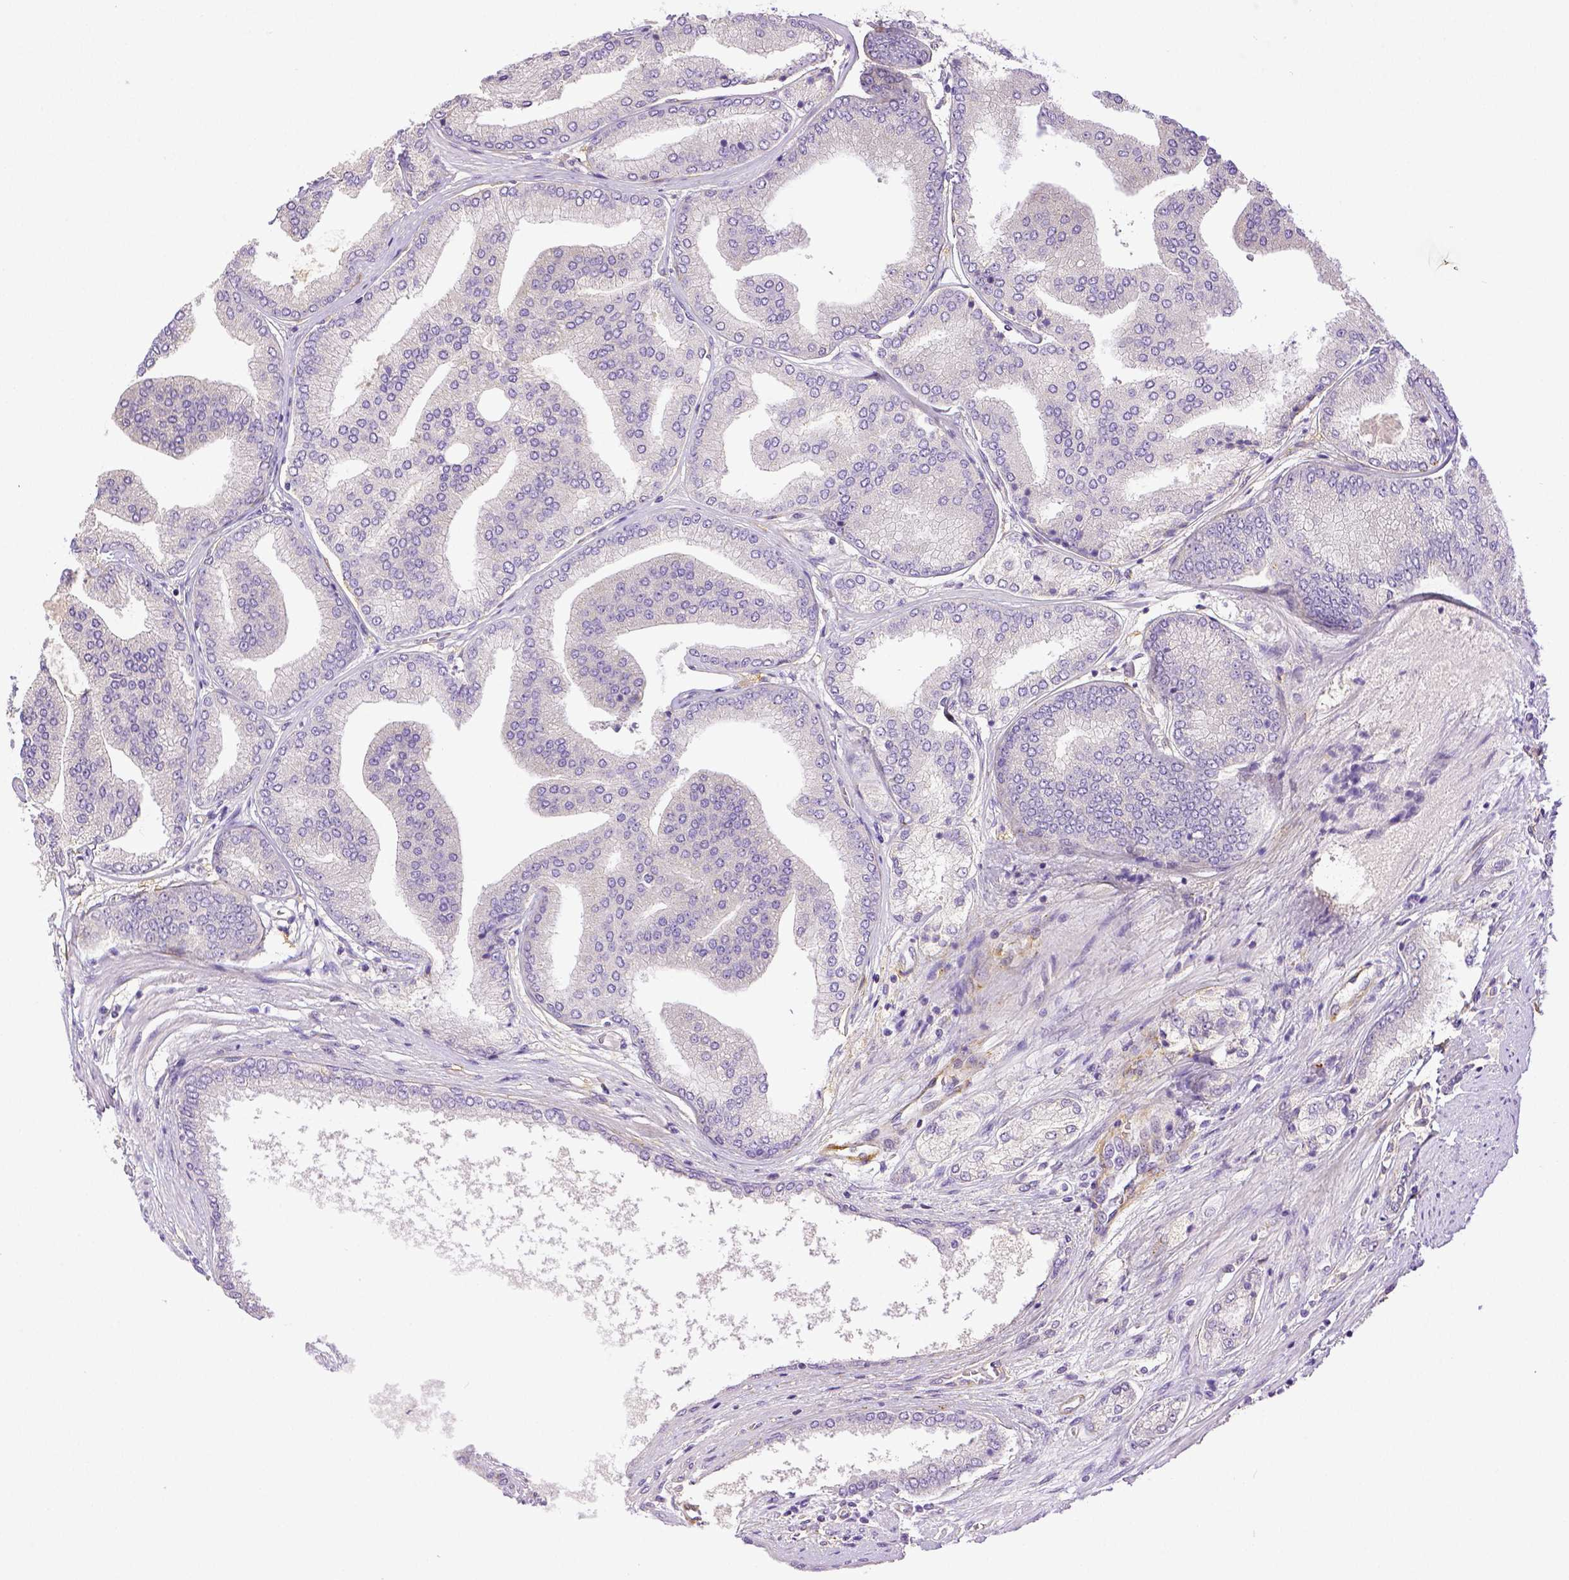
{"staining": {"intensity": "negative", "quantity": "none", "location": "none"}, "tissue": "prostate cancer", "cell_type": "Tumor cells", "image_type": "cancer", "snomed": [{"axis": "morphology", "description": "Adenocarcinoma, NOS"}, {"axis": "topography", "description": "Prostate"}], "caption": "DAB immunohistochemical staining of human adenocarcinoma (prostate) exhibits no significant expression in tumor cells.", "gene": "THY1", "patient": {"sex": "male", "age": 63}}